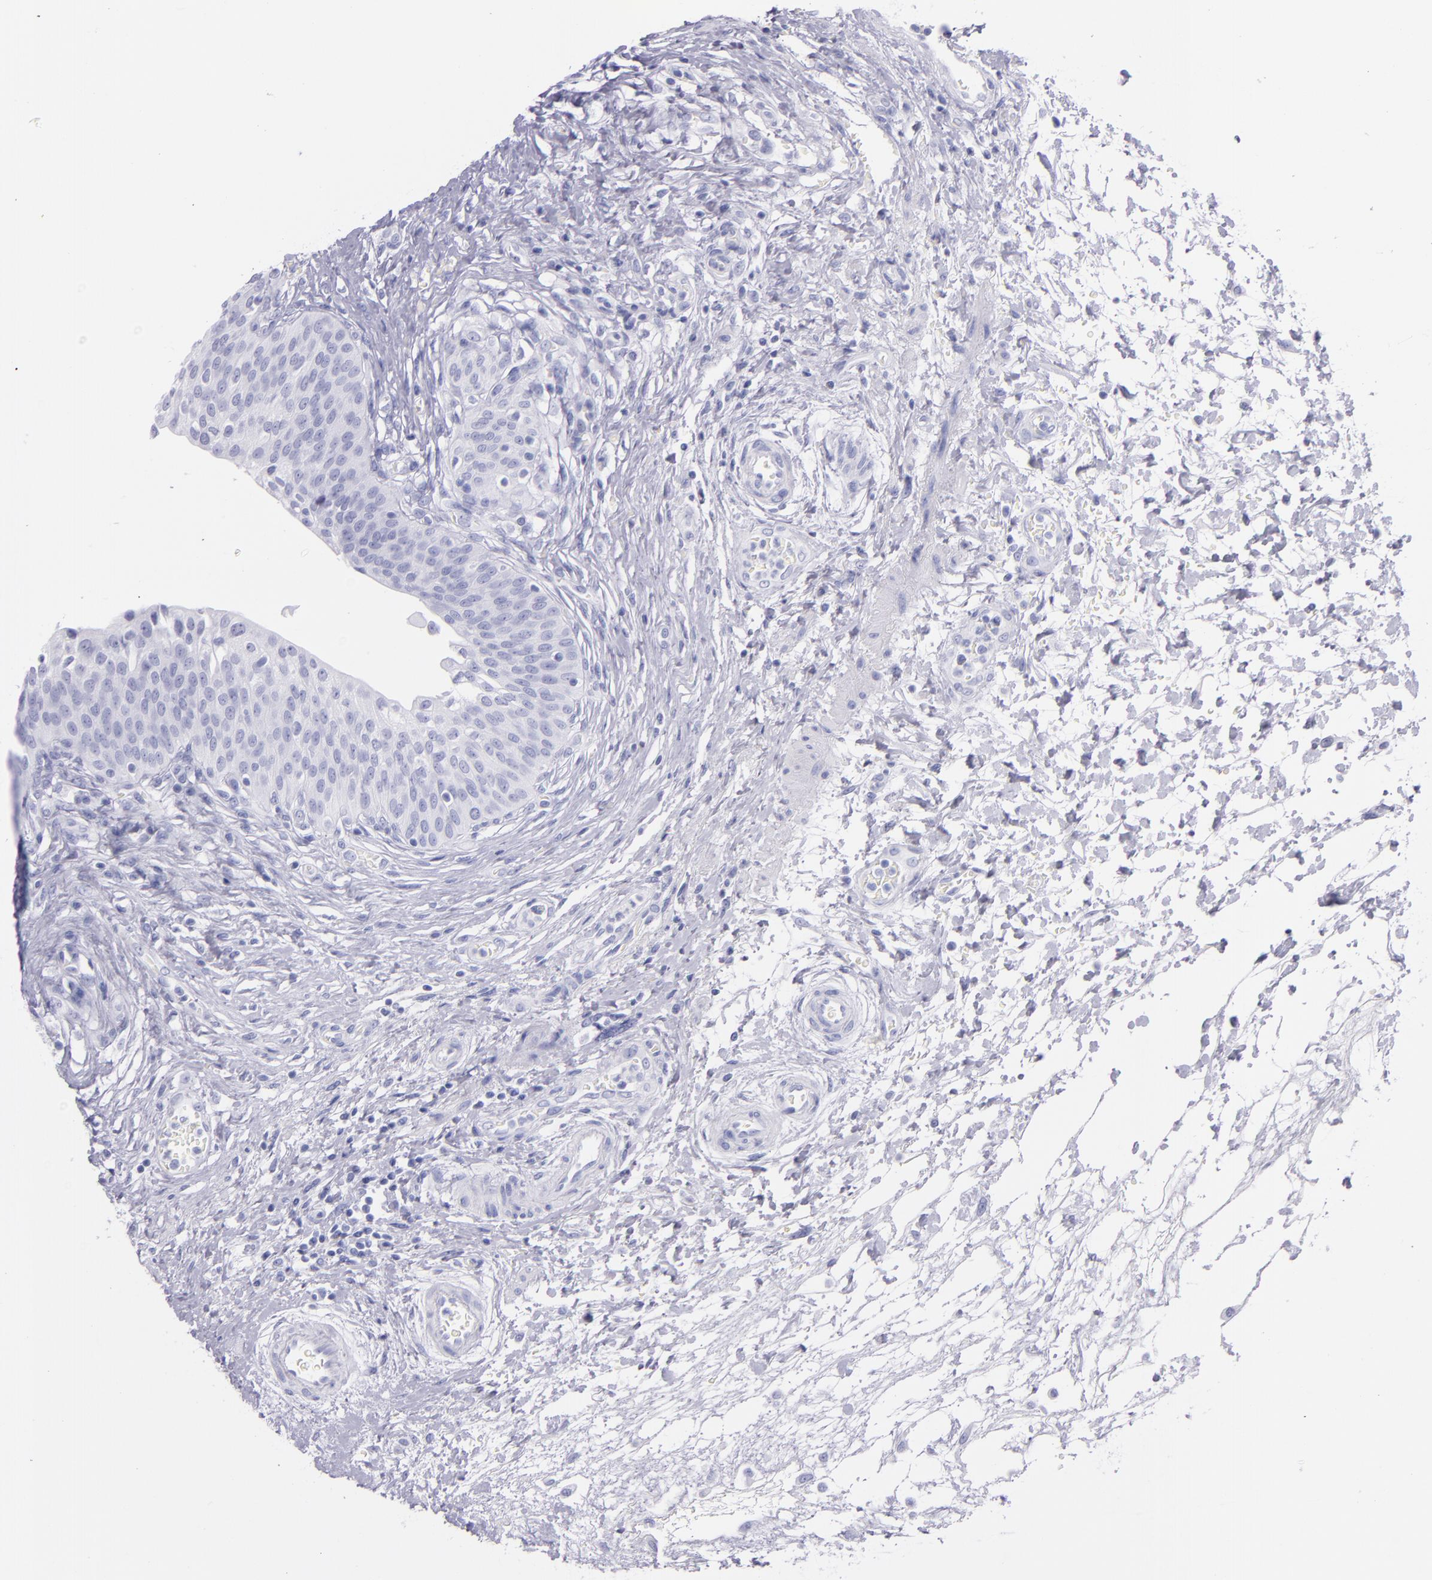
{"staining": {"intensity": "negative", "quantity": "none", "location": "none"}, "tissue": "urinary bladder", "cell_type": "Urothelial cells", "image_type": "normal", "snomed": [{"axis": "morphology", "description": "Normal tissue, NOS"}, {"axis": "topography", "description": "Smooth muscle"}, {"axis": "topography", "description": "Urinary bladder"}], "caption": "Immunohistochemistry micrograph of normal human urinary bladder stained for a protein (brown), which exhibits no staining in urothelial cells.", "gene": "SFTPB", "patient": {"sex": "male", "age": 35}}